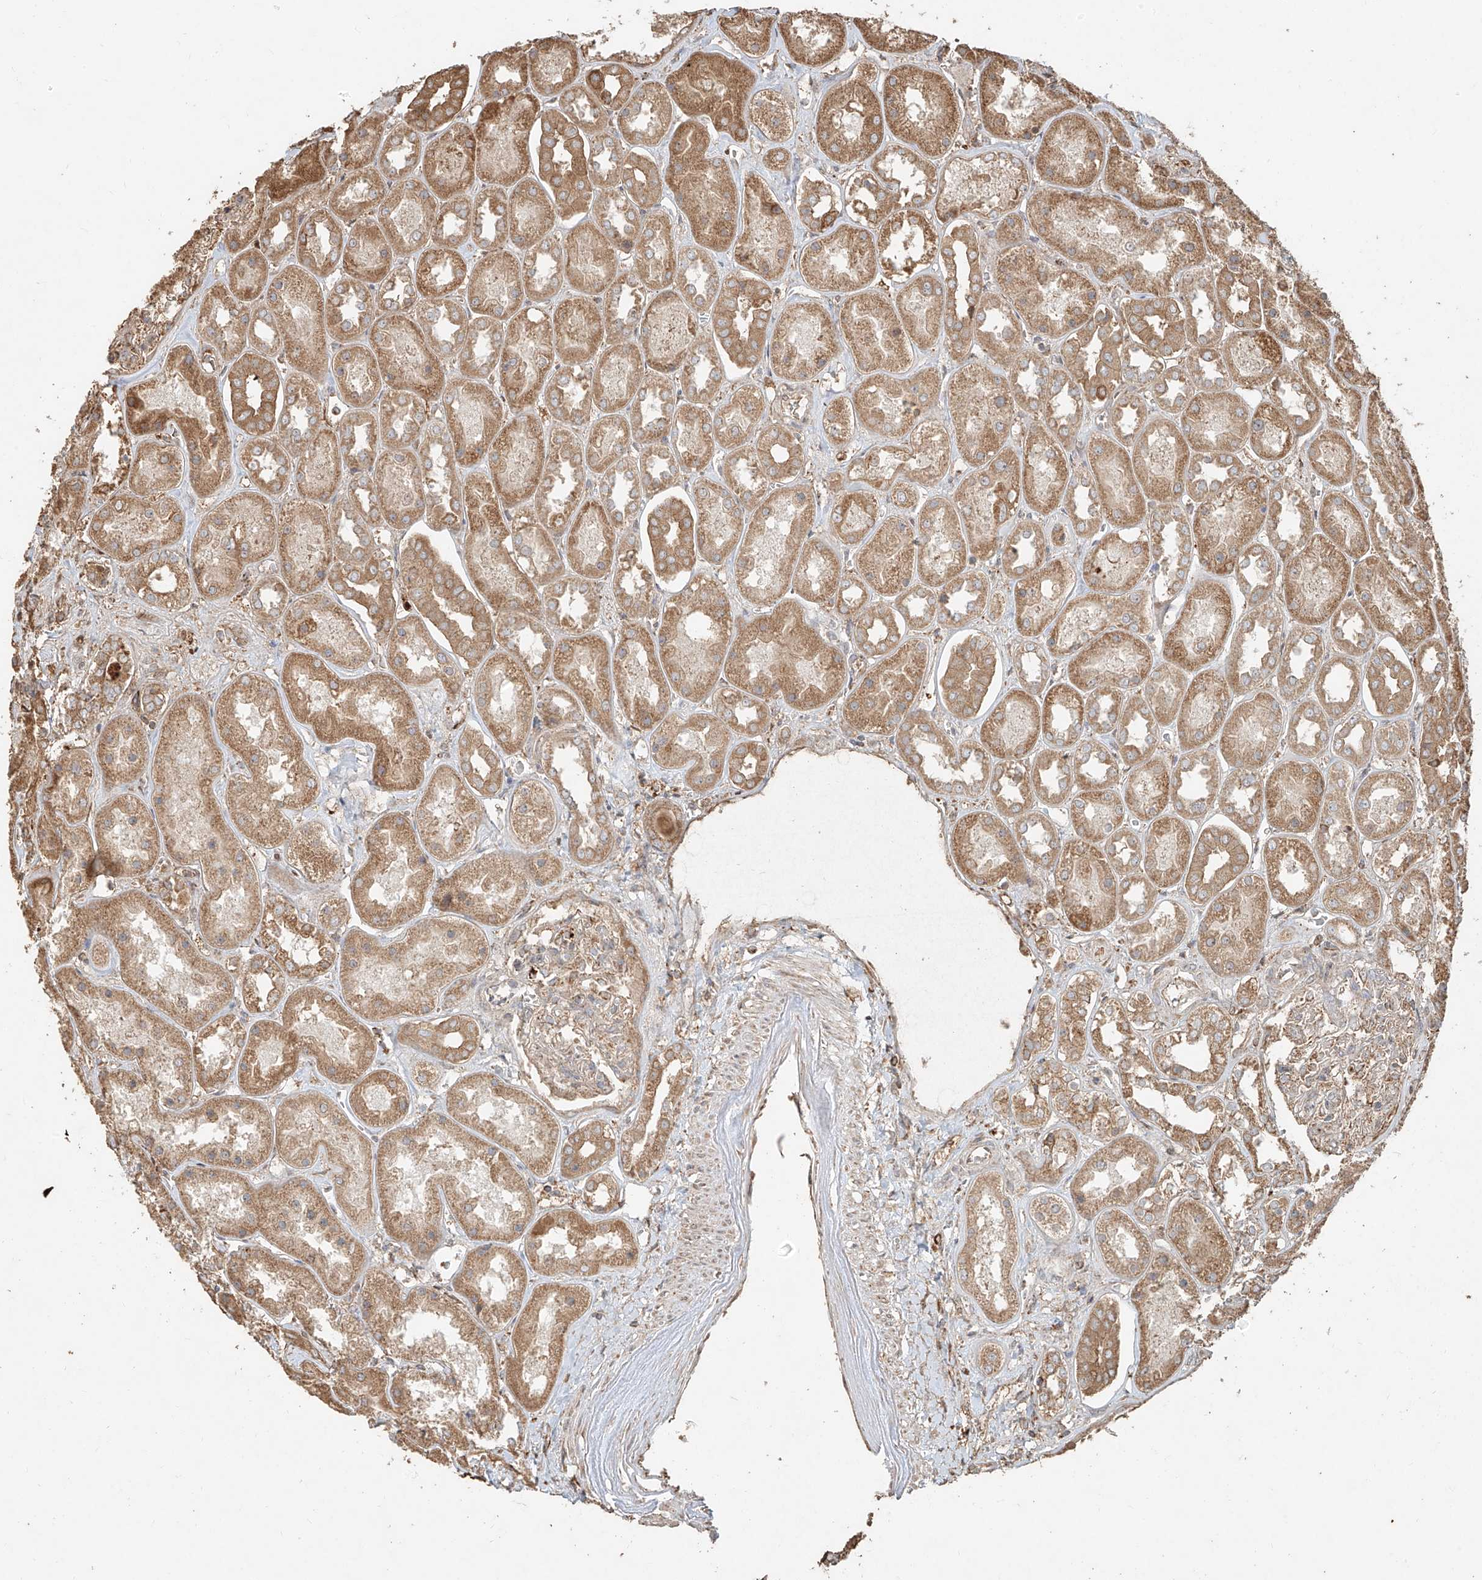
{"staining": {"intensity": "moderate", "quantity": "25%-75%", "location": "cytoplasmic/membranous"}, "tissue": "kidney", "cell_type": "Cells in glomeruli", "image_type": "normal", "snomed": [{"axis": "morphology", "description": "Normal tissue, NOS"}, {"axis": "topography", "description": "Kidney"}], "caption": "Kidney stained with DAB immunohistochemistry displays medium levels of moderate cytoplasmic/membranous staining in approximately 25%-75% of cells in glomeruli. (Brightfield microscopy of DAB IHC at high magnification).", "gene": "EFNB1", "patient": {"sex": "male", "age": 70}}